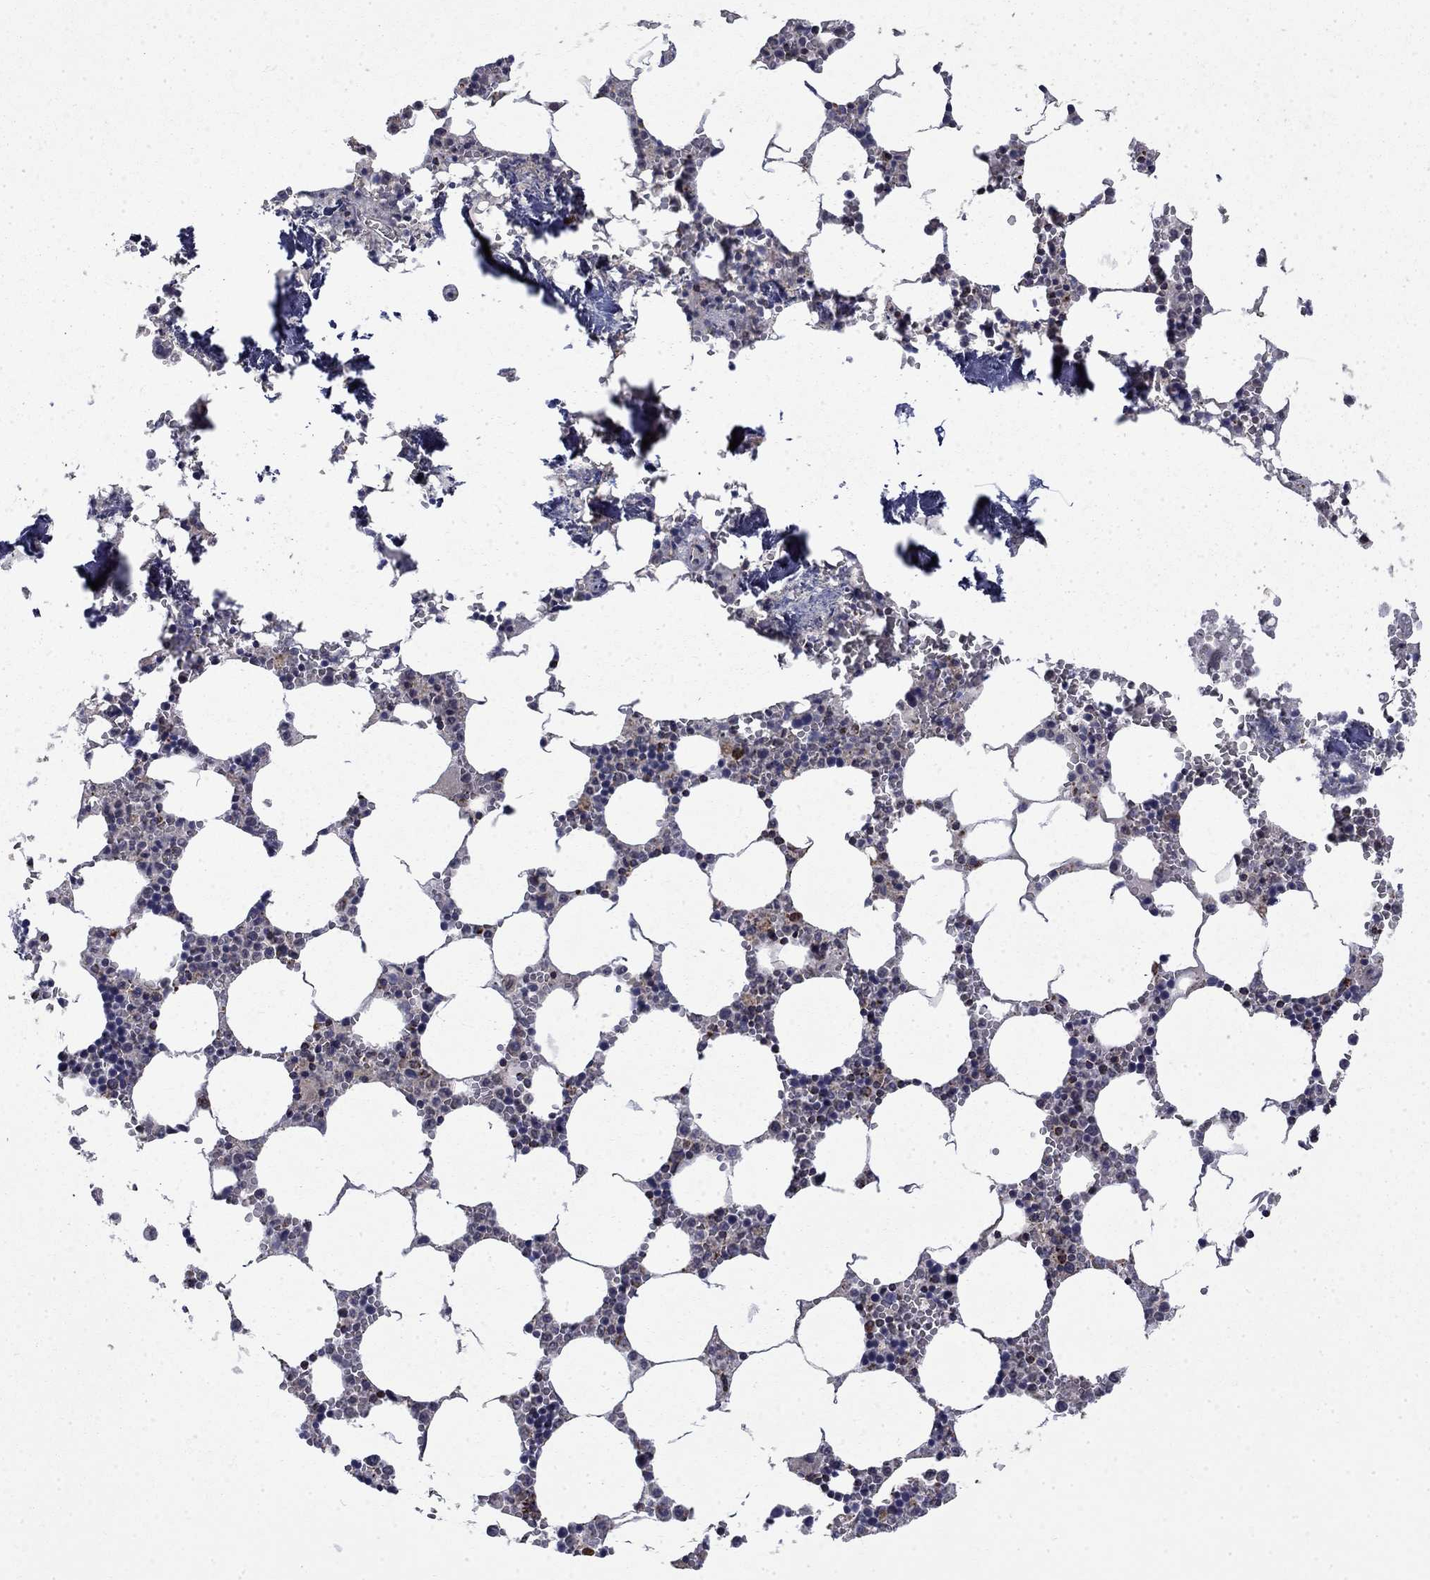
{"staining": {"intensity": "moderate", "quantity": "<25%", "location": "cytoplasmic/membranous"}, "tissue": "bone marrow", "cell_type": "Hematopoietic cells", "image_type": "normal", "snomed": [{"axis": "morphology", "description": "Normal tissue, NOS"}, {"axis": "topography", "description": "Bone marrow"}], "caption": "High-magnification brightfield microscopy of normal bone marrow stained with DAB (brown) and counterstained with hematoxylin (blue). hematopoietic cells exhibit moderate cytoplasmic/membranous staining is present in about<25% of cells.", "gene": "PCBP3", "patient": {"sex": "female", "age": 64}}